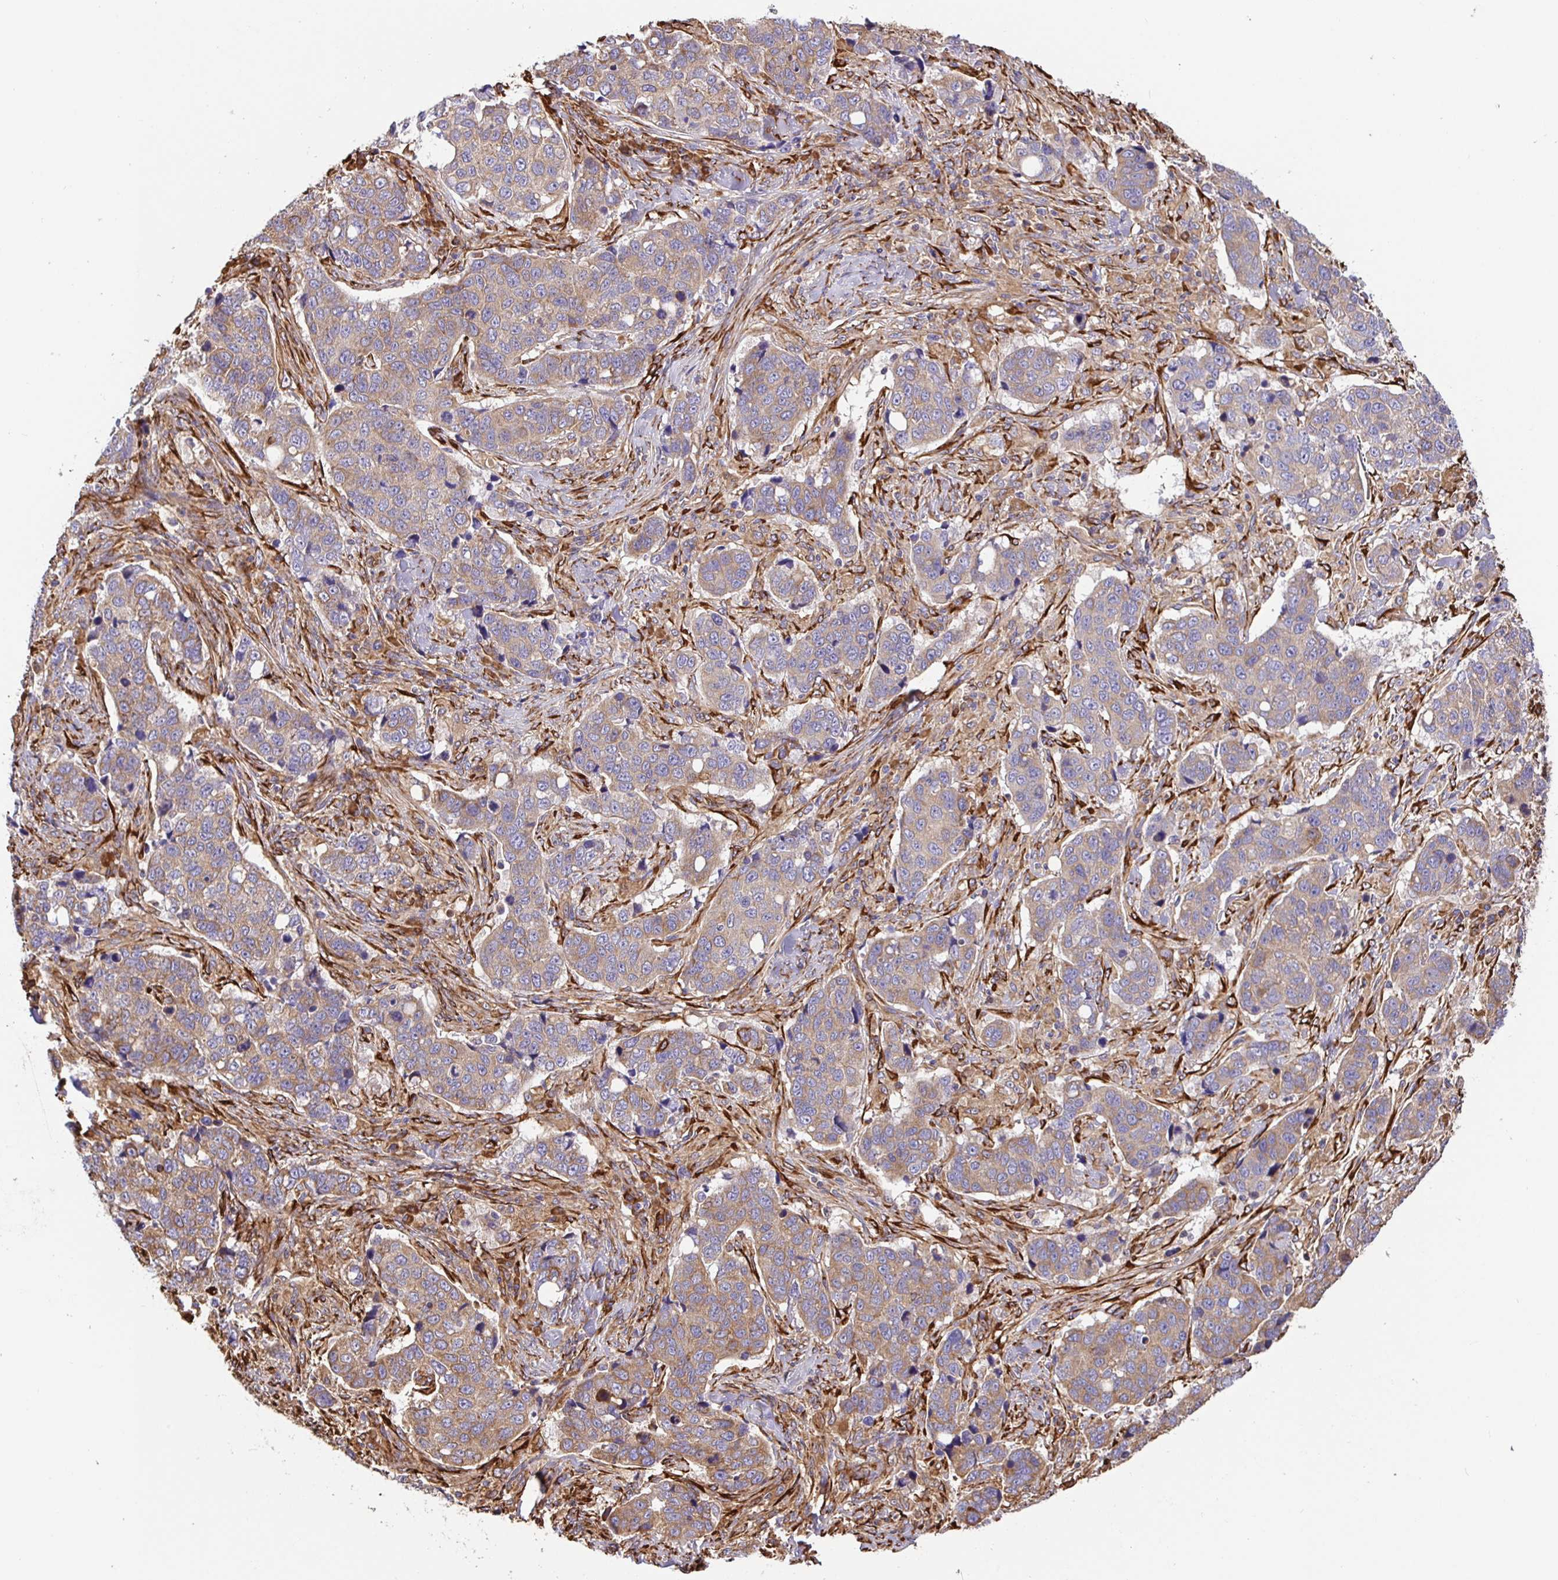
{"staining": {"intensity": "moderate", "quantity": "25%-75%", "location": "cytoplasmic/membranous"}, "tissue": "lung cancer", "cell_type": "Tumor cells", "image_type": "cancer", "snomed": [{"axis": "morphology", "description": "Squamous cell carcinoma, NOS"}, {"axis": "topography", "description": "Lymph node"}, {"axis": "topography", "description": "Lung"}], "caption": "Immunohistochemistry image of neoplastic tissue: lung squamous cell carcinoma stained using immunohistochemistry shows medium levels of moderate protein expression localized specifically in the cytoplasmic/membranous of tumor cells, appearing as a cytoplasmic/membranous brown color.", "gene": "MAOA", "patient": {"sex": "male", "age": 61}}